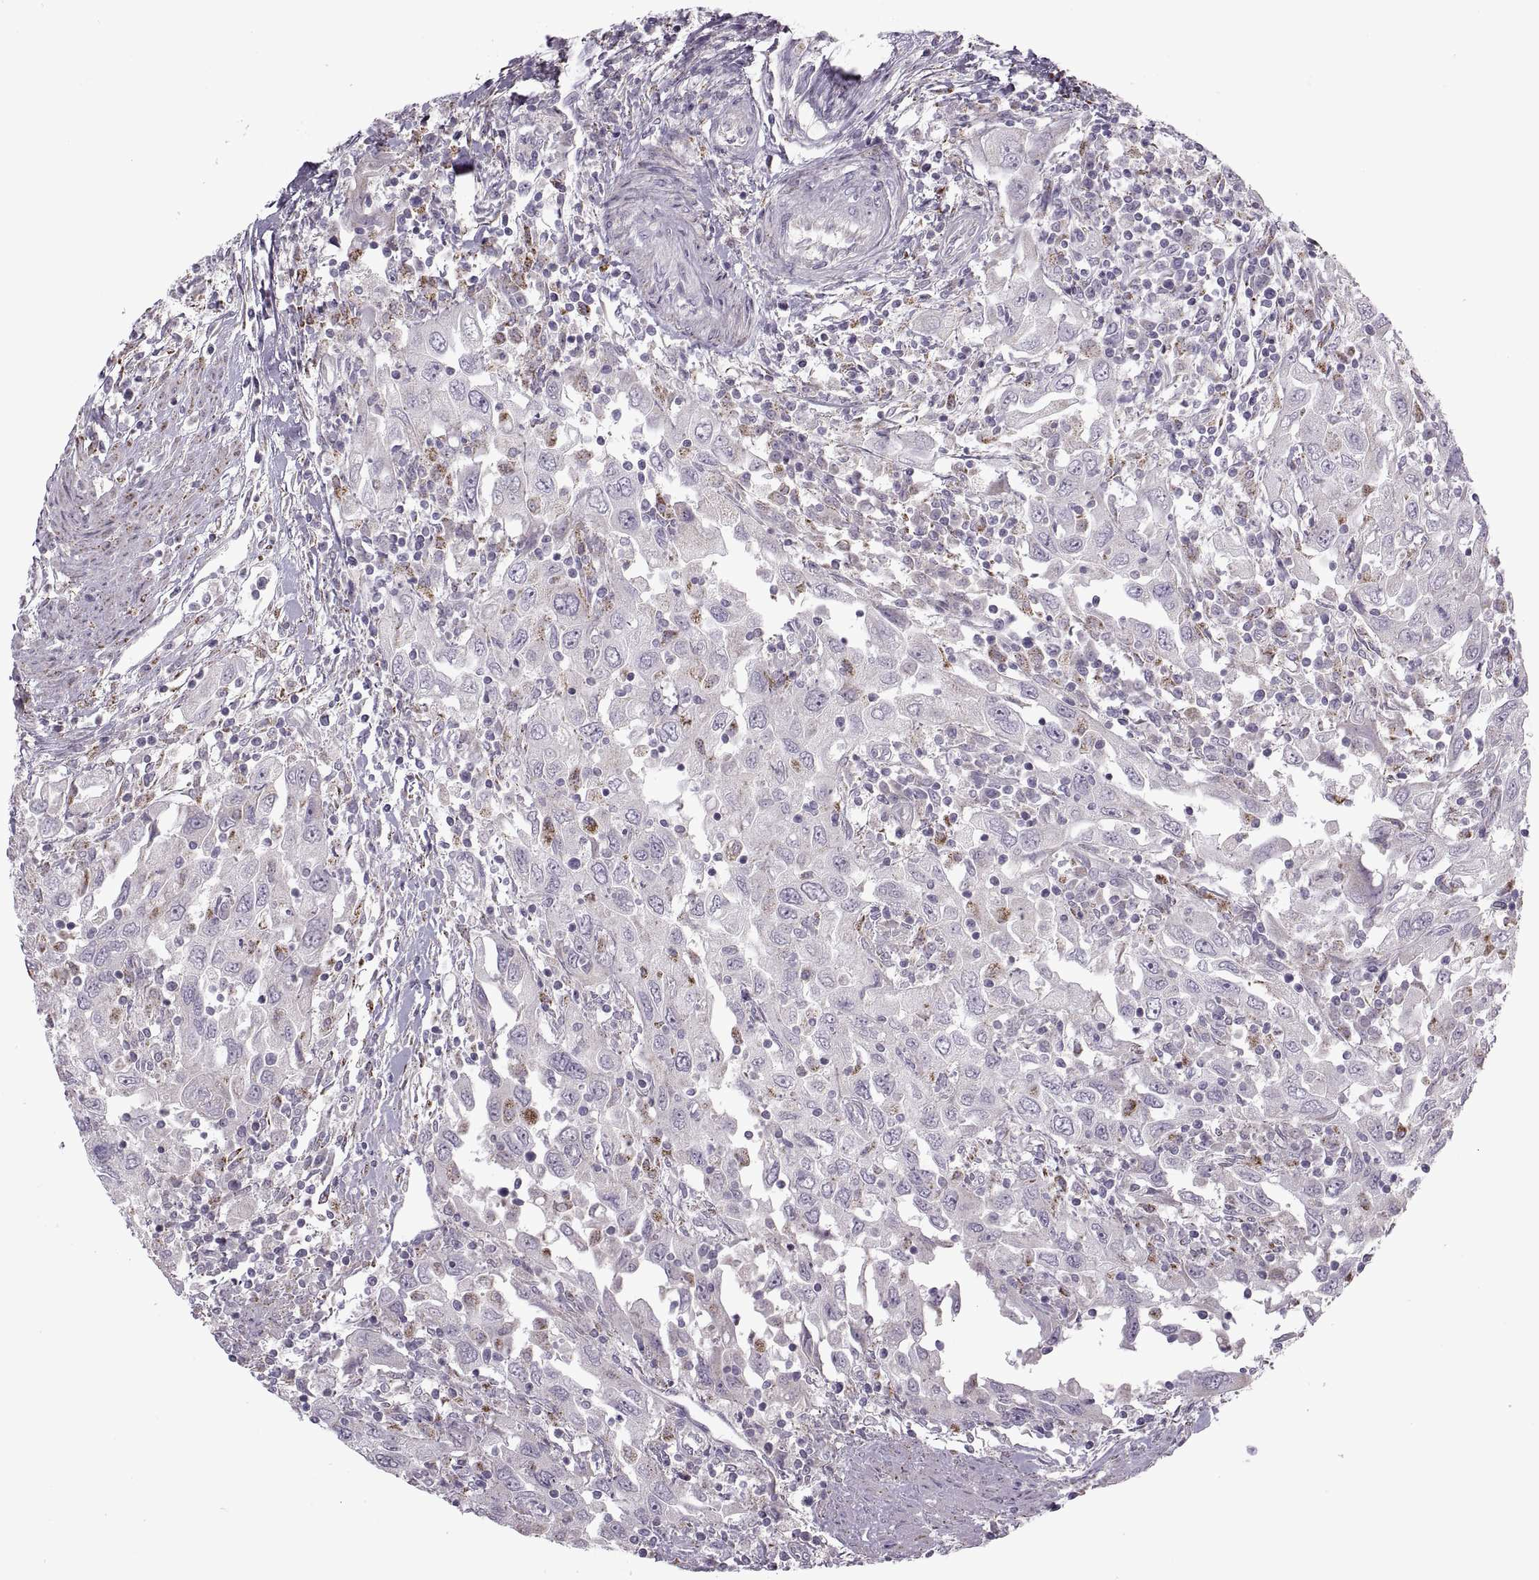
{"staining": {"intensity": "negative", "quantity": "none", "location": "none"}, "tissue": "urothelial cancer", "cell_type": "Tumor cells", "image_type": "cancer", "snomed": [{"axis": "morphology", "description": "Urothelial carcinoma, High grade"}, {"axis": "topography", "description": "Urinary bladder"}], "caption": "Immunohistochemistry (IHC) photomicrograph of human urothelial cancer stained for a protein (brown), which demonstrates no positivity in tumor cells.", "gene": "PIERCE1", "patient": {"sex": "male", "age": 76}}